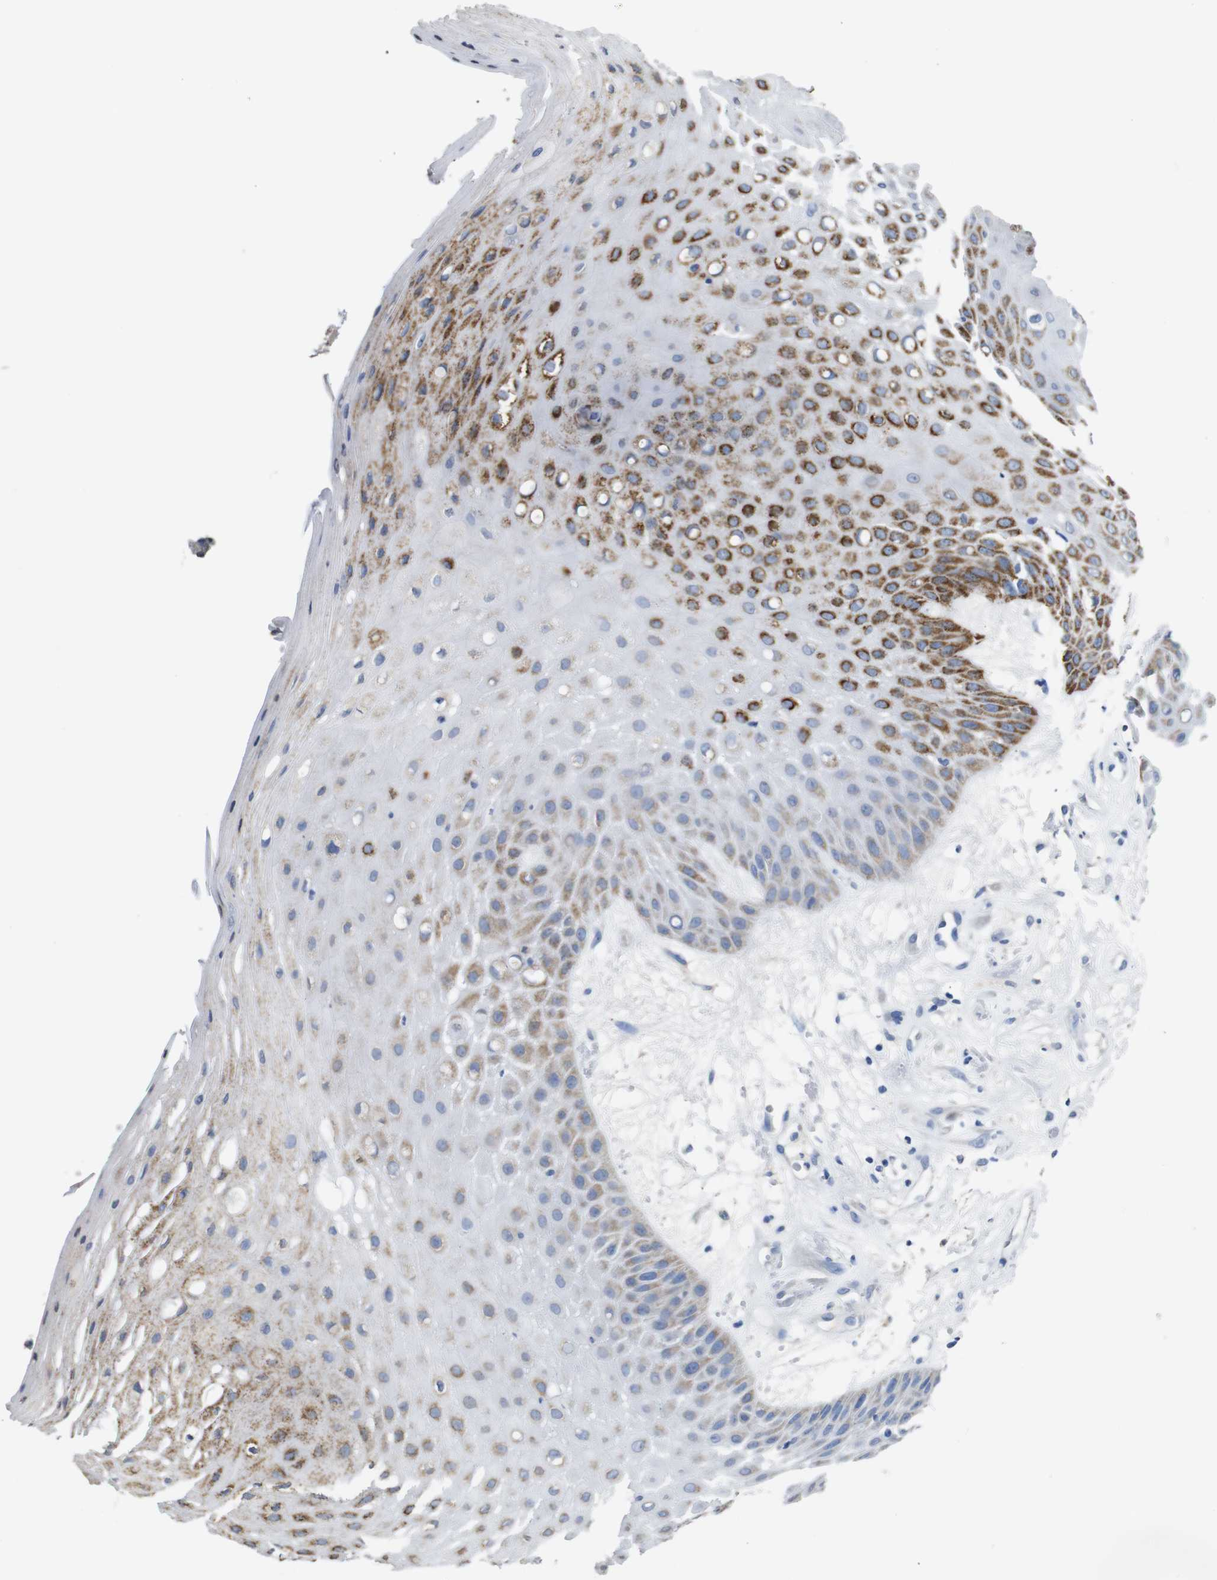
{"staining": {"intensity": "strong", "quantity": "25%-75%", "location": "cytoplasmic/membranous"}, "tissue": "skin cancer", "cell_type": "Tumor cells", "image_type": "cancer", "snomed": [{"axis": "morphology", "description": "Squamous cell carcinoma, NOS"}, {"axis": "topography", "description": "Skin"}], "caption": "A brown stain highlights strong cytoplasmic/membranous positivity of a protein in skin cancer (squamous cell carcinoma) tumor cells. The protein of interest is stained brown, and the nuclei are stained in blue (DAB (3,3'-diaminobenzidine) IHC with brightfield microscopy, high magnification).", "gene": "MAOA", "patient": {"sex": "male", "age": 65}}